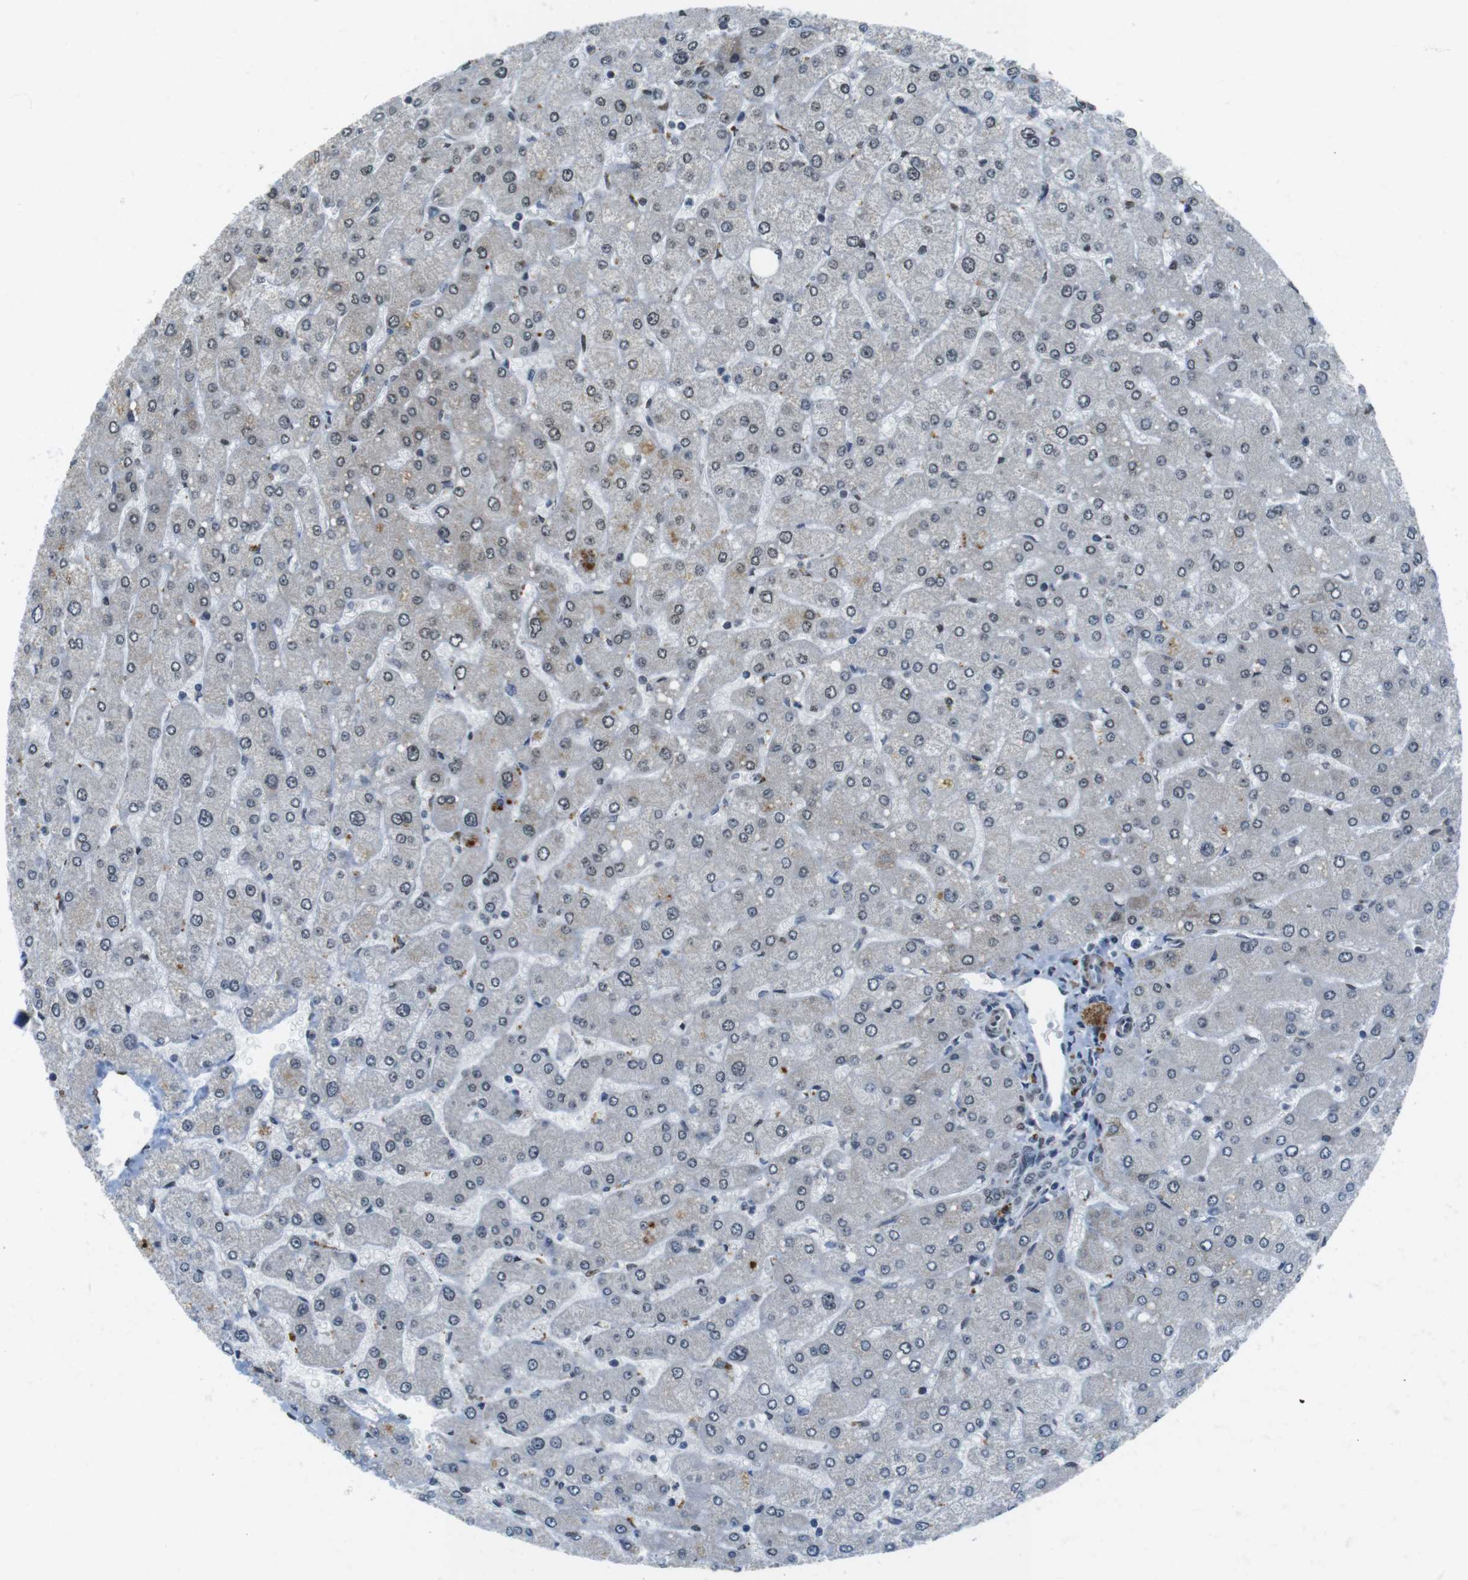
{"staining": {"intensity": "weak", "quantity": "<25%", "location": "nuclear"}, "tissue": "liver", "cell_type": "Cholangiocytes", "image_type": "normal", "snomed": [{"axis": "morphology", "description": "Normal tissue, NOS"}, {"axis": "topography", "description": "Liver"}], "caption": "Immunohistochemistry of unremarkable liver shows no staining in cholangiocytes. (DAB (3,3'-diaminobenzidine) immunohistochemistry, high magnification).", "gene": "USP7", "patient": {"sex": "male", "age": 55}}